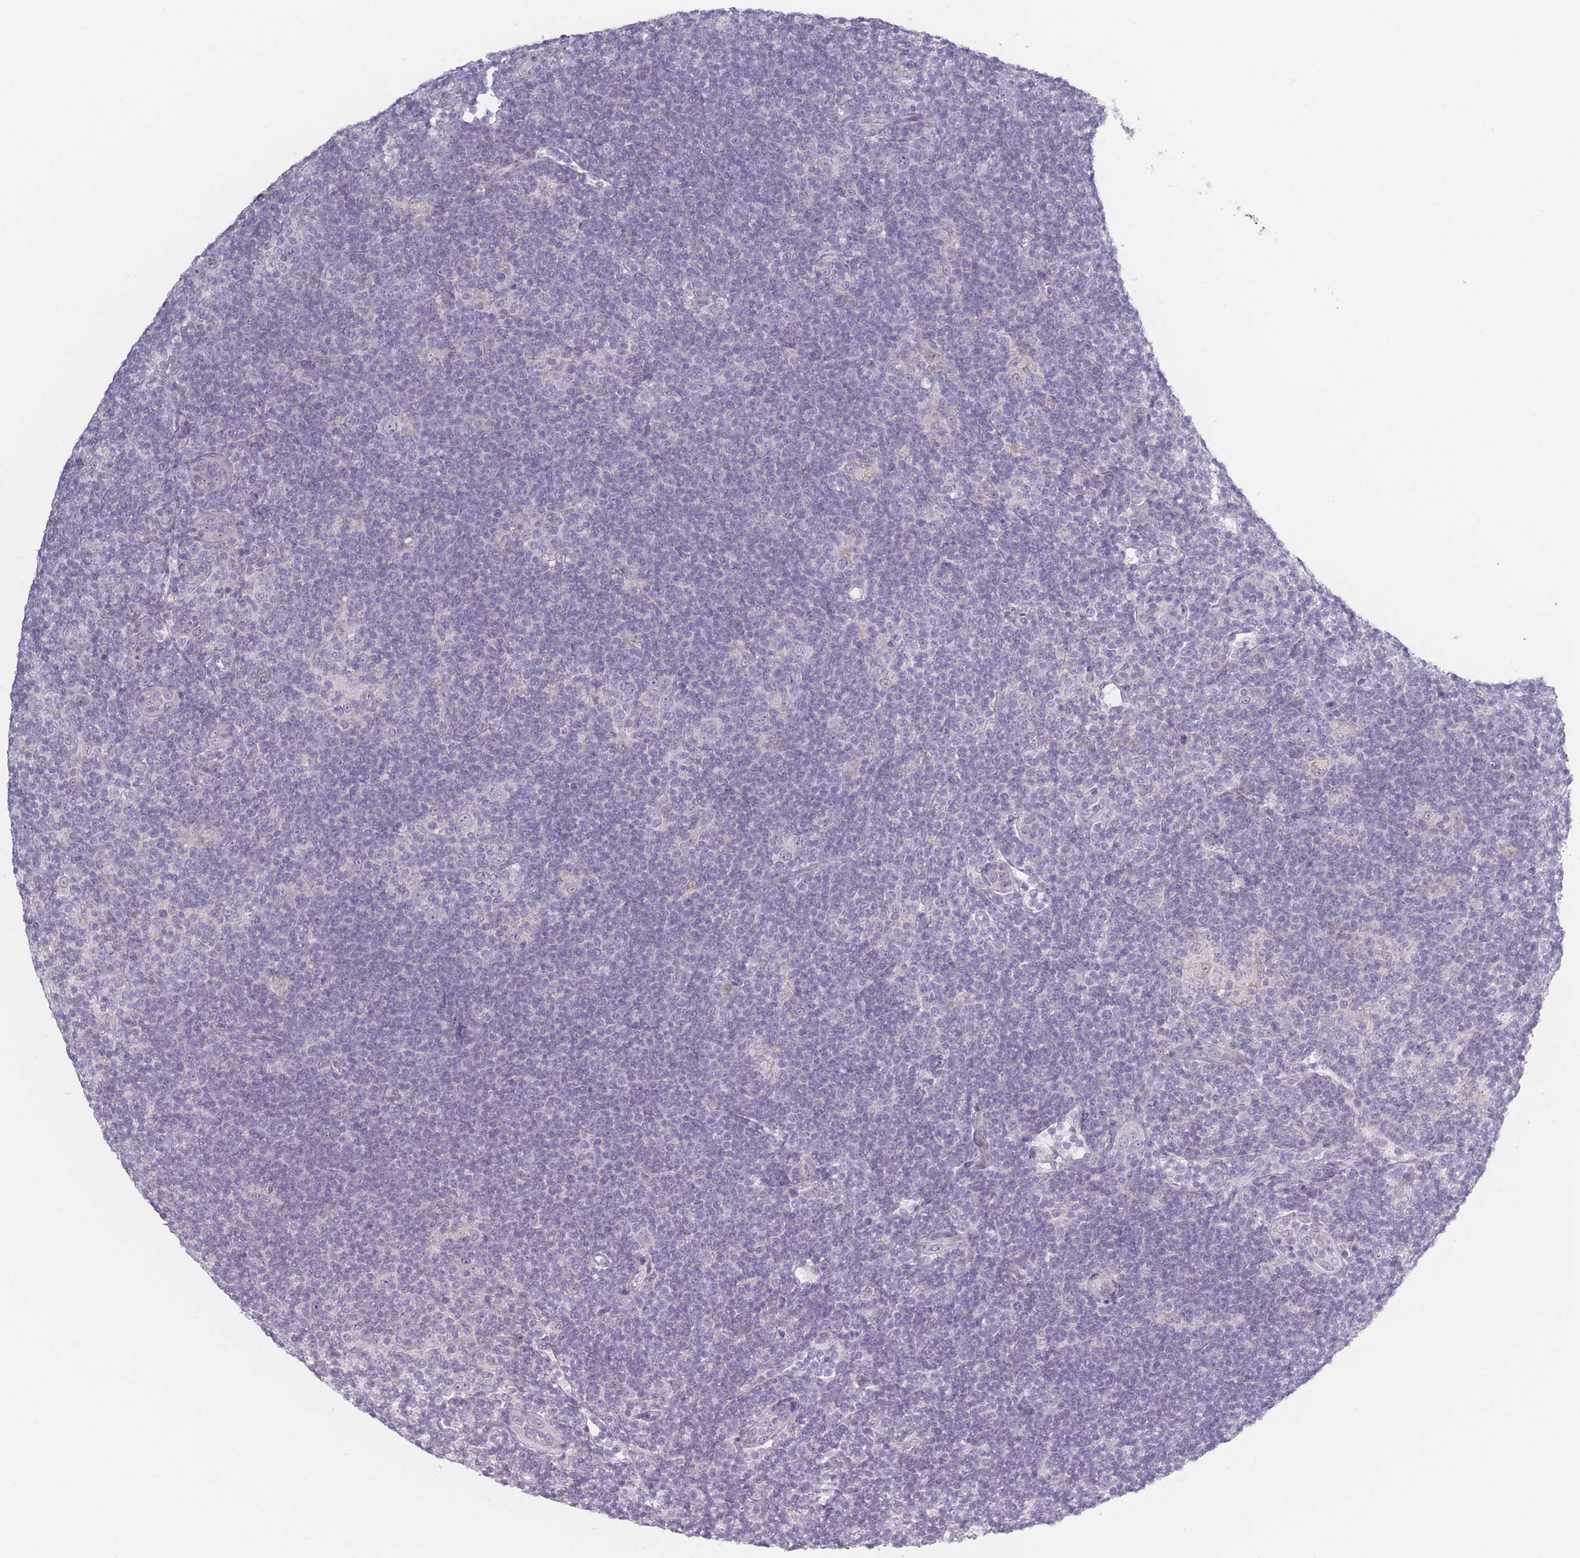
{"staining": {"intensity": "negative", "quantity": "none", "location": "none"}, "tissue": "lymphoma", "cell_type": "Tumor cells", "image_type": "cancer", "snomed": [{"axis": "morphology", "description": "Hodgkin's disease, NOS"}, {"axis": "topography", "description": "Lymph node"}], "caption": "High magnification brightfield microscopy of Hodgkin's disease stained with DAB (brown) and counterstained with hematoxylin (blue): tumor cells show no significant staining.", "gene": "RASL10B", "patient": {"sex": "female", "age": 57}}